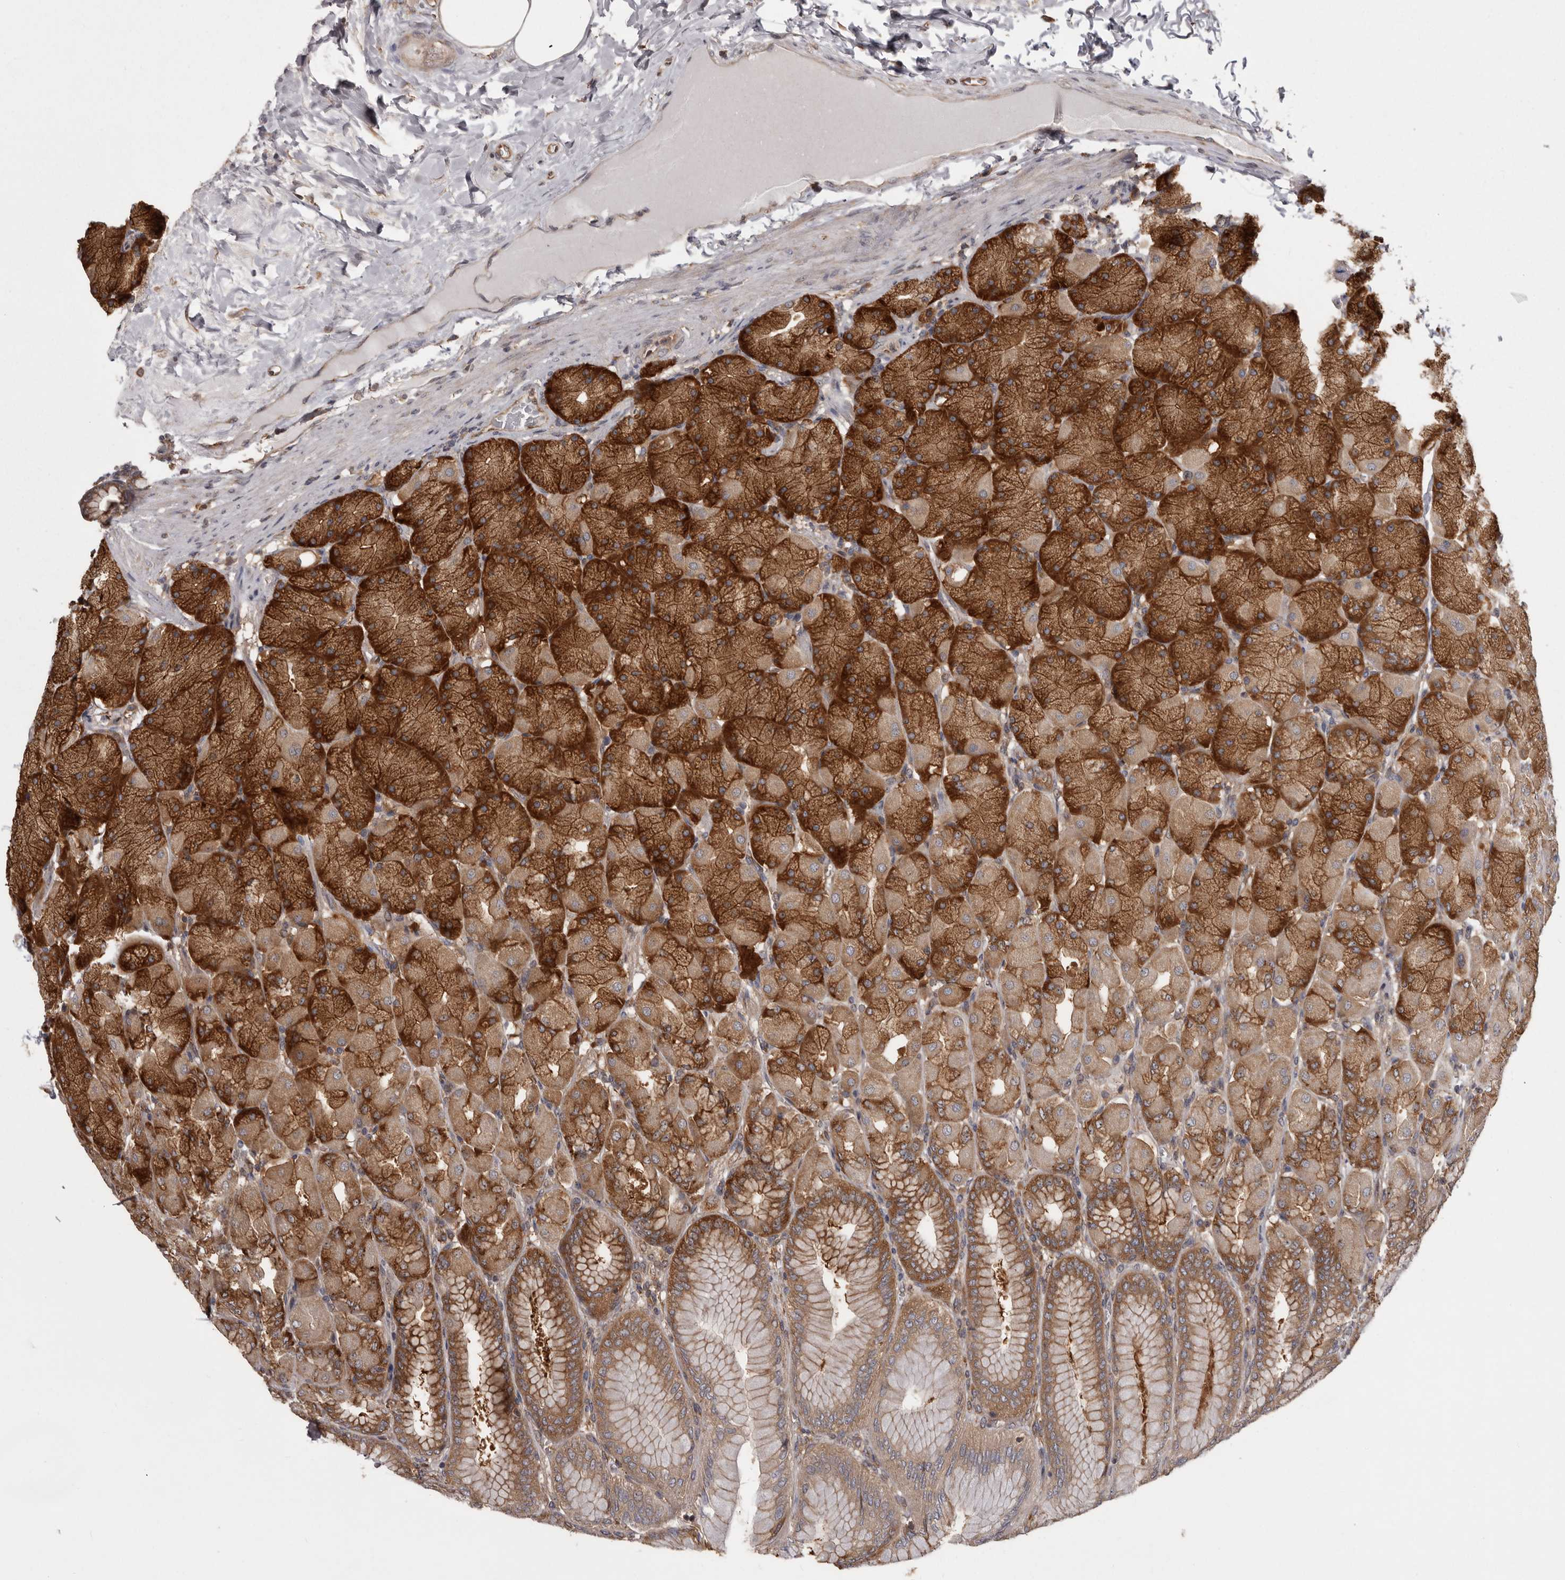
{"staining": {"intensity": "strong", "quantity": ">75%", "location": "cytoplasmic/membranous"}, "tissue": "stomach", "cell_type": "Glandular cells", "image_type": "normal", "snomed": [{"axis": "morphology", "description": "Normal tissue, NOS"}, {"axis": "topography", "description": "Stomach, upper"}], "caption": "IHC histopathology image of benign stomach stained for a protein (brown), which displays high levels of strong cytoplasmic/membranous staining in approximately >75% of glandular cells.", "gene": "DARS1", "patient": {"sex": "female", "age": 56}}